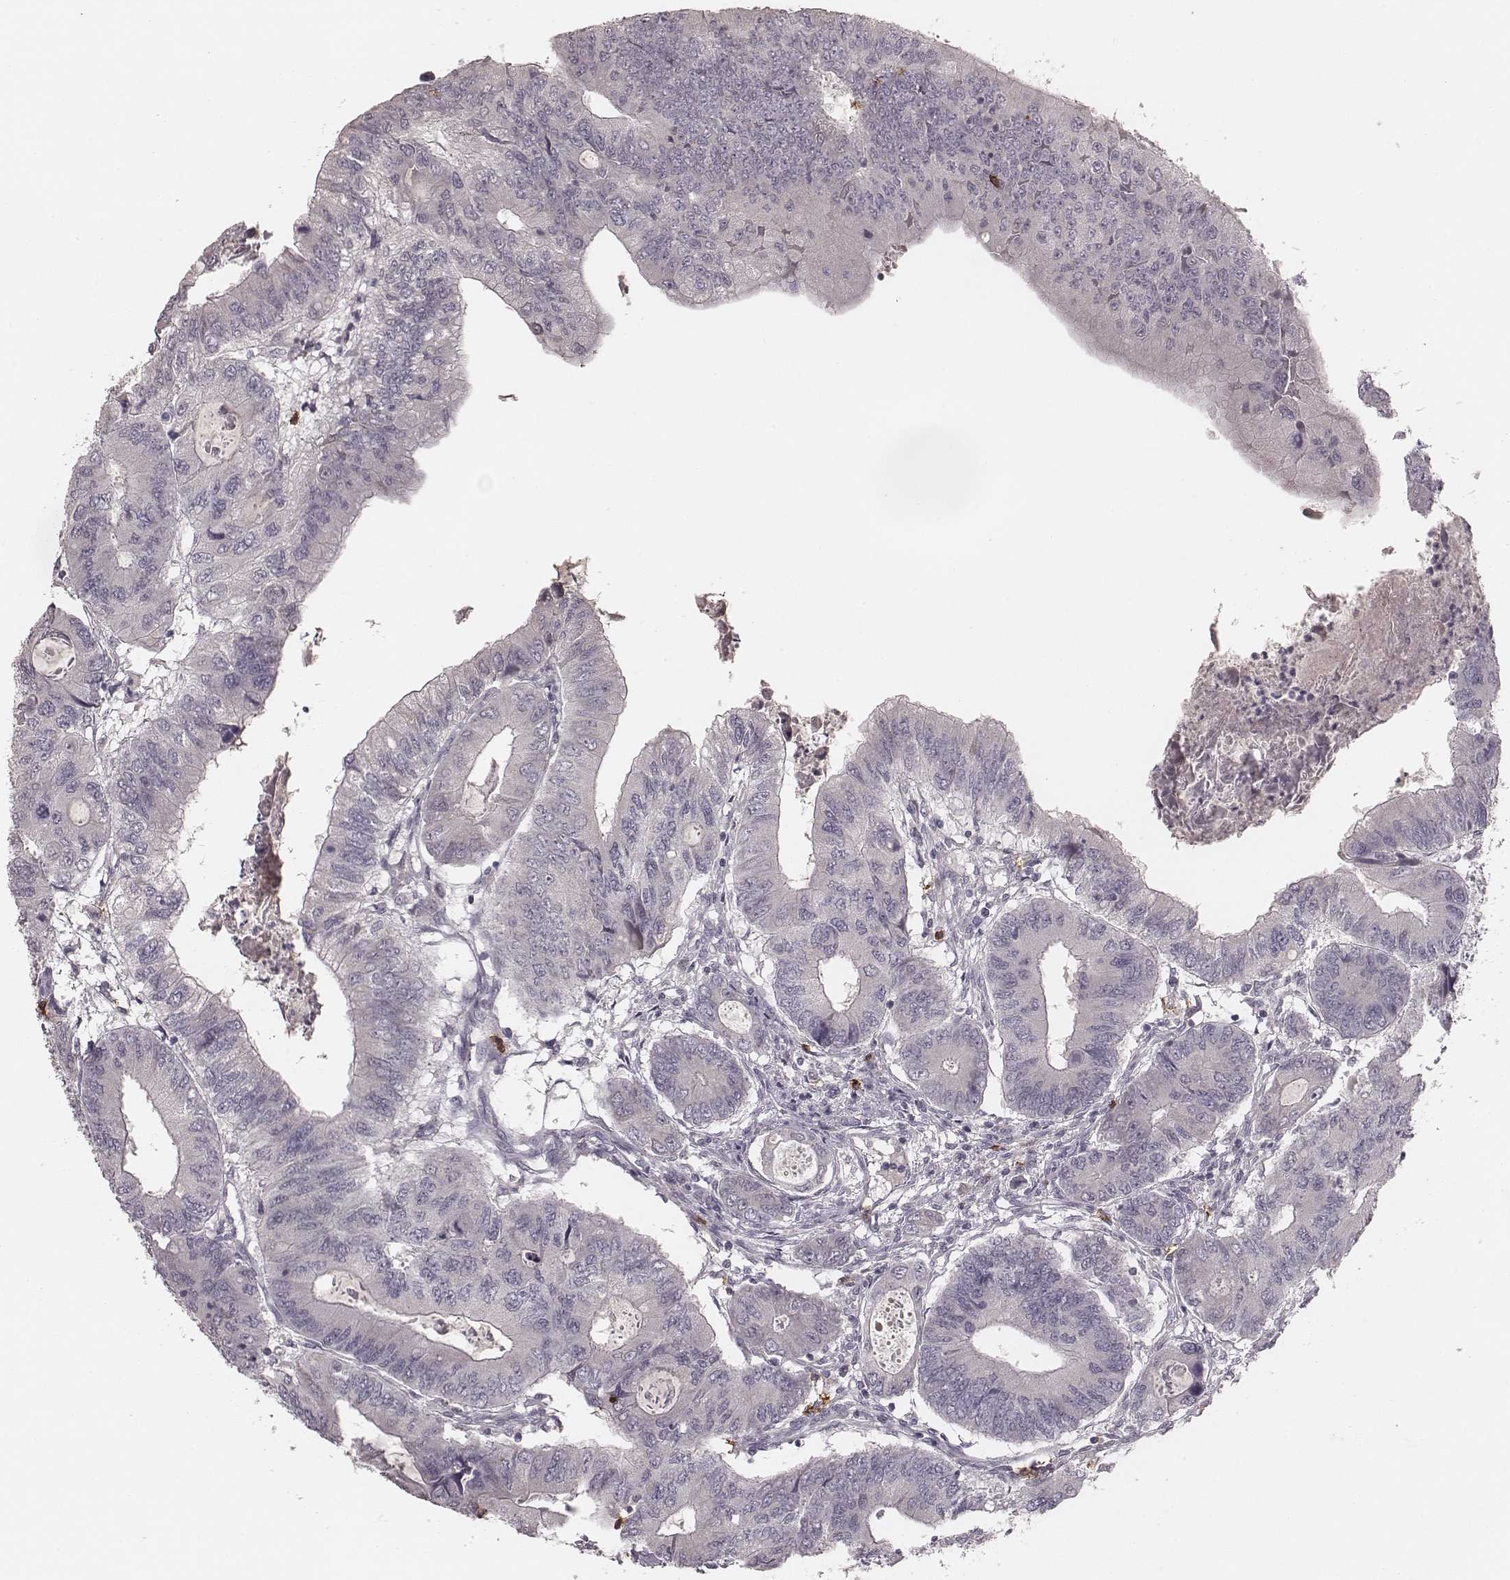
{"staining": {"intensity": "negative", "quantity": "none", "location": "none"}, "tissue": "colorectal cancer", "cell_type": "Tumor cells", "image_type": "cancer", "snomed": [{"axis": "morphology", "description": "Adenocarcinoma, NOS"}, {"axis": "topography", "description": "Colon"}], "caption": "Tumor cells show no significant staining in colorectal adenocarcinoma. Brightfield microscopy of IHC stained with DAB (brown) and hematoxylin (blue), captured at high magnification.", "gene": "CD8A", "patient": {"sex": "male", "age": 53}}